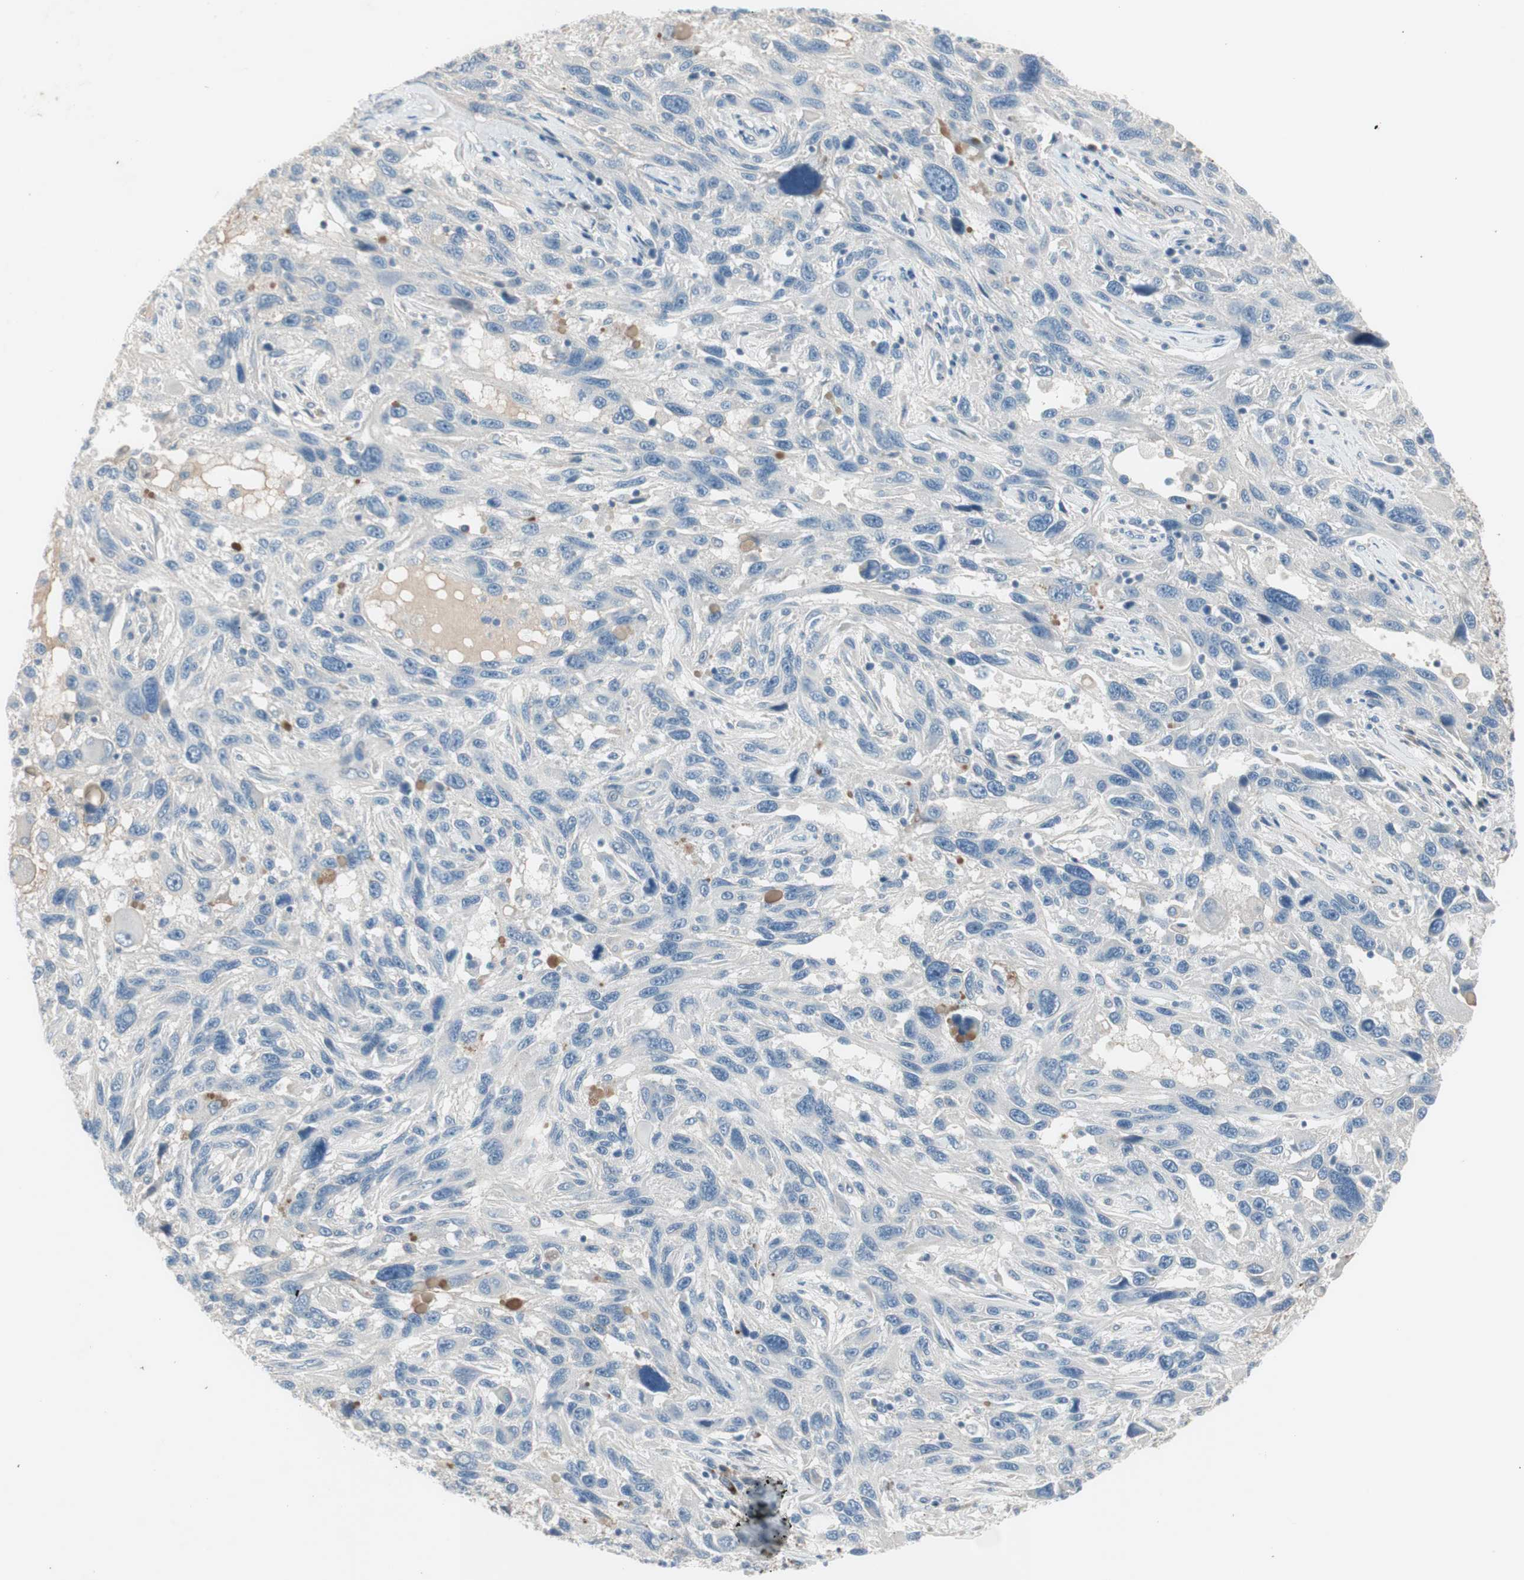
{"staining": {"intensity": "negative", "quantity": "none", "location": "none"}, "tissue": "melanoma", "cell_type": "Tumor cells", "image_type": "cancer", "snomed": [{"axis": "morphology", "description": "Malignant melanoma, NOS"}, {"axis": "topography", "description": "Skin"}], "caption": "Immunohistochemistry (IHC) photomicrograph of human melanoma stained for a protein (brown), which reveals no expression in tumor cells.", "gene": "MAPRE3", "patient": {"sex": "male", "age": 53}}